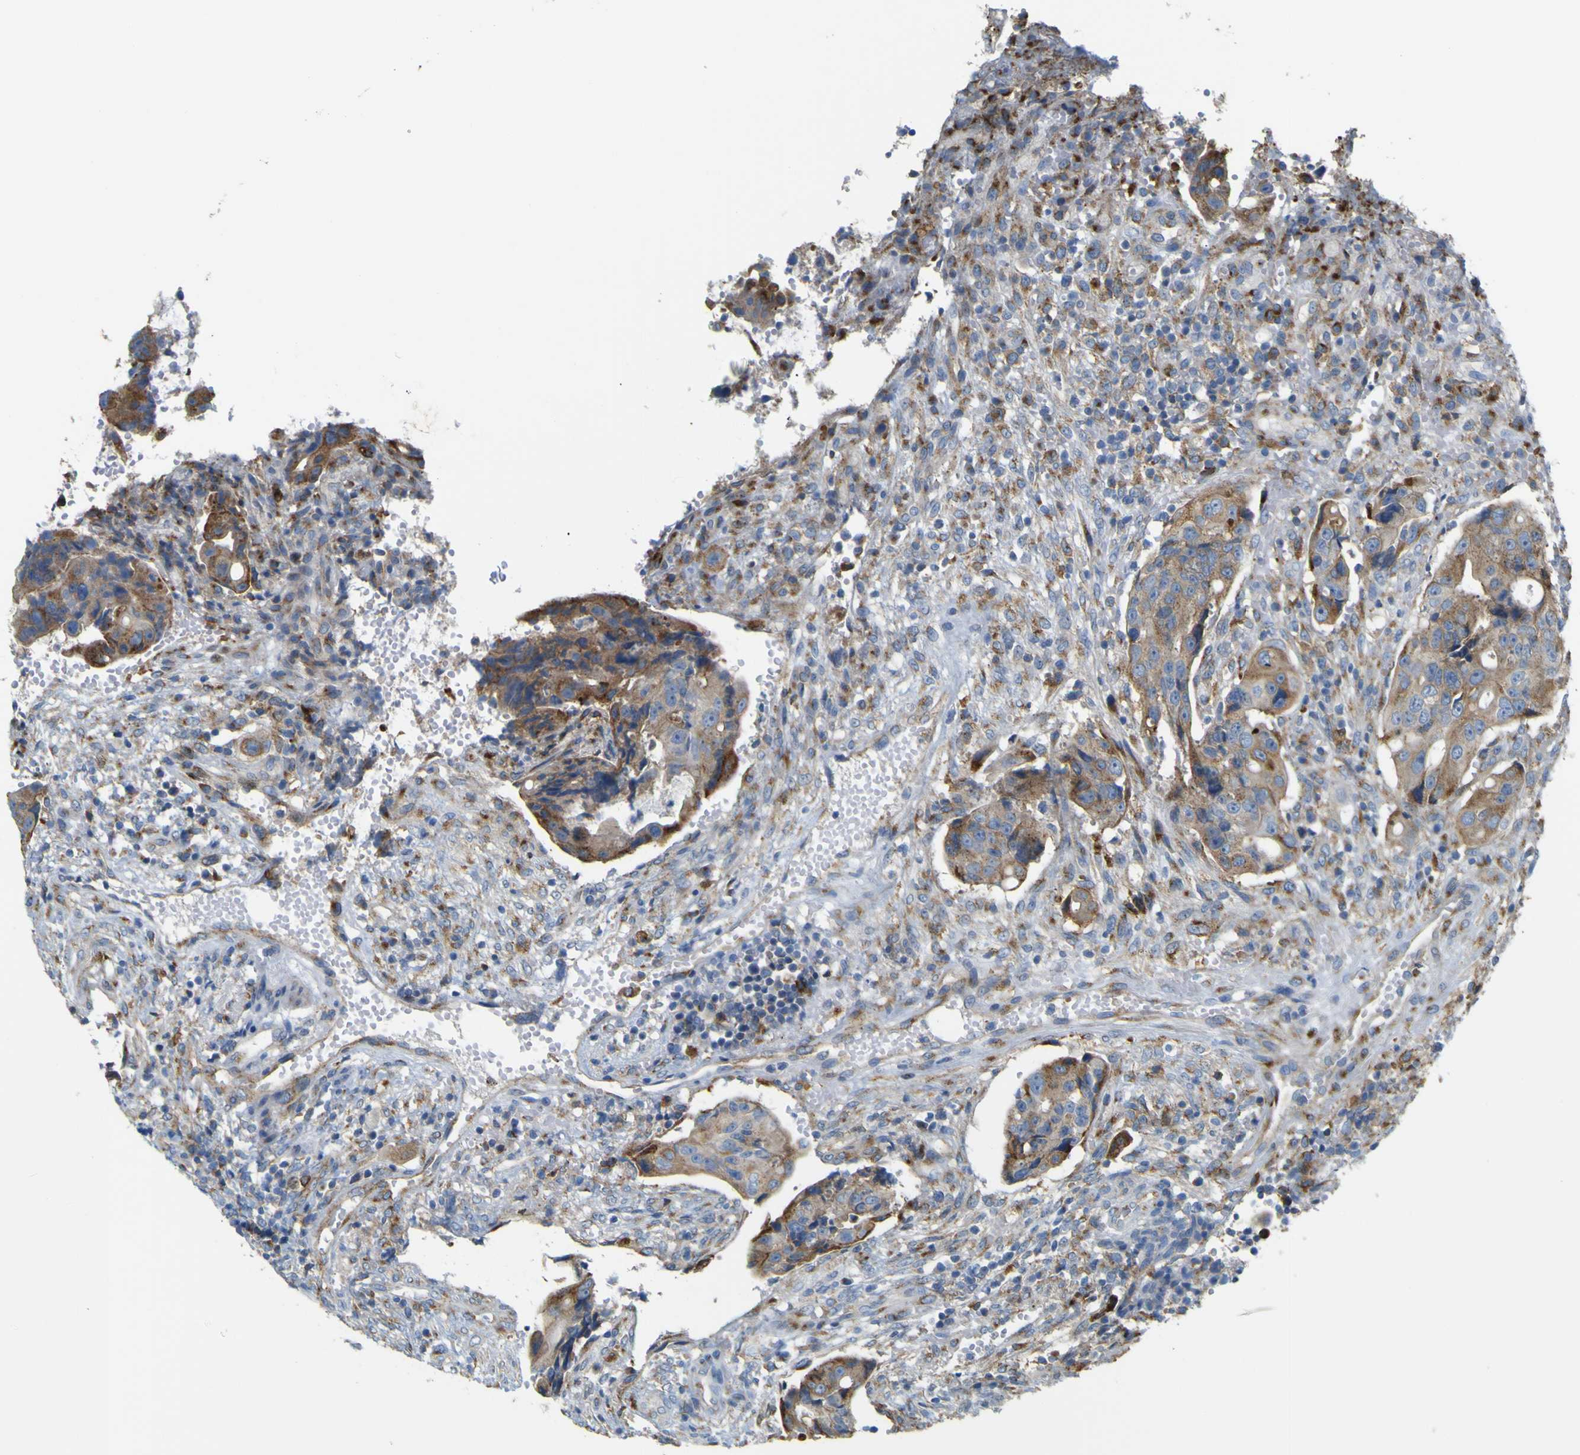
{"staining": {"intensity": "moderate", "quantity": ">75%", "location": "cytoplasmic/membranous"}, "tissue": "colorectal cancer", "cell_type": "Tumor cells", "image_type": "cancer", "snomed": [{"axis": "morphology", "description": "Adenocarcinoma, NOS"}, {"axis": "topography", "description": "Colon"}], "caption": "Immunohistochemistry (IHC) (DAB (3,3'-diaminobenzidine)) staining of colorectal cancer displays moderate cytoplasmic/membranous protein staining in approximately >75% of tumor cells.", "gene": "IGF2R", "patient": {"sex": "female", "age": 57}}